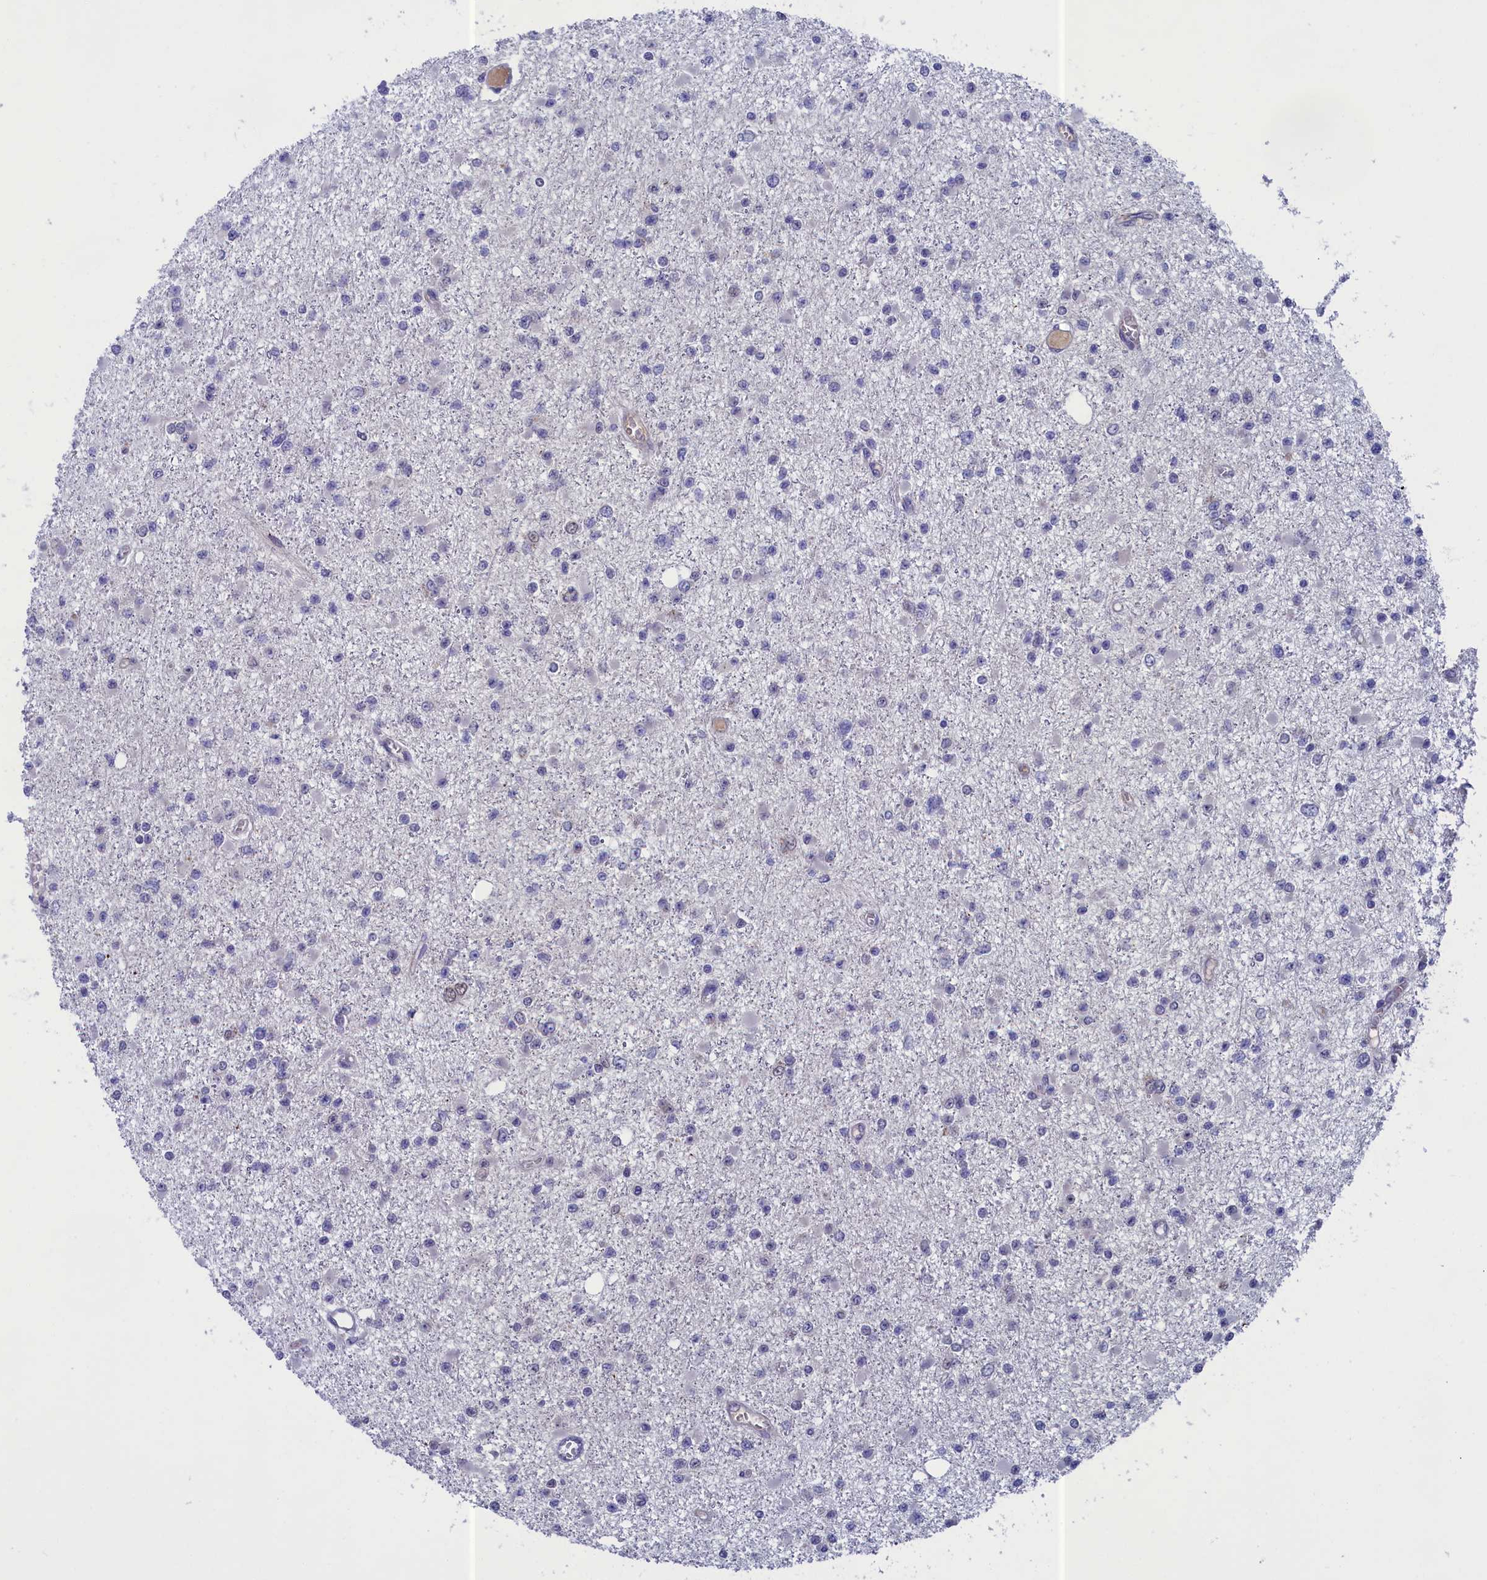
{"staining": {"intensity": "negative", "quantity": "none", "location": "none"}, "tissue": "glioma", "cell_type": "Tumor cells", "image_type": "cancer", "snomed": [{"axis": "morphology", "description": "Glioma, malignant, Low grade"}, {"axis": "topography", "description": "Brain"}], "caption": "A high-resolution image shows IHC staining of glioma, which shows no significant staining in tumor cells.", "gene": "LIG1", "patient": {"sex": "female", "age": 22}}